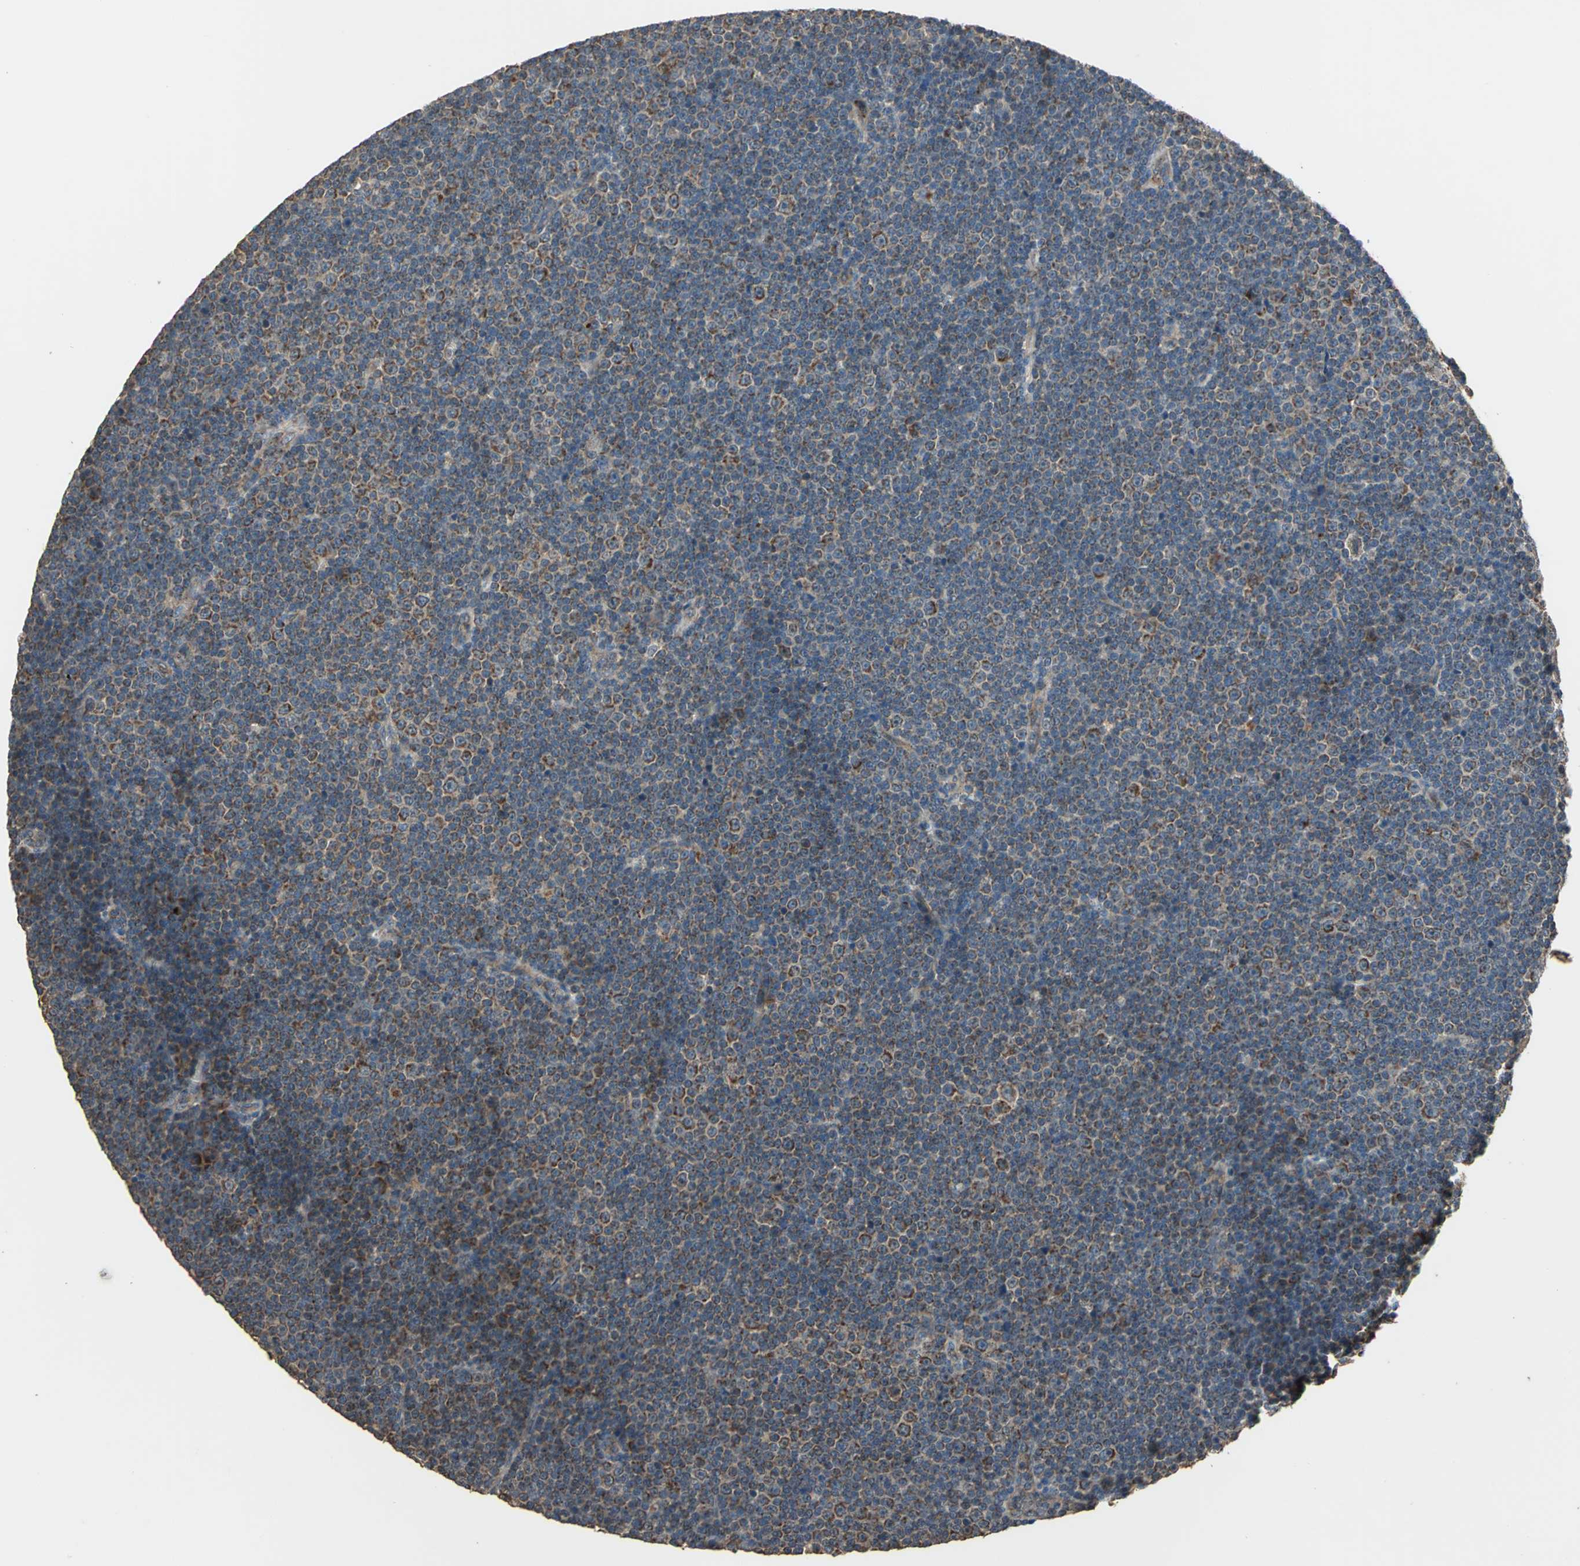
{"staining": {"intensity": "strong", "quantity": "25%-75%", "location": "cytoplasmic/membranous"}, "tissue": "lymphoma", "cell_type": "Tumor cells", "image_type": "cancer", "snomed": [{"axis": "morphology", "description": "Malignant lymphoma, non-Hodgkin's type, Low grade"}, {"axis": "topography", "description": "Lymph node"}], "caption": "Lymphoma stained for a protein exhibits strong cytoplasmic/membranous positivity in tumor cells.", "gene": "POLRMT", "patient": {"sex": "female", "age": 67}}